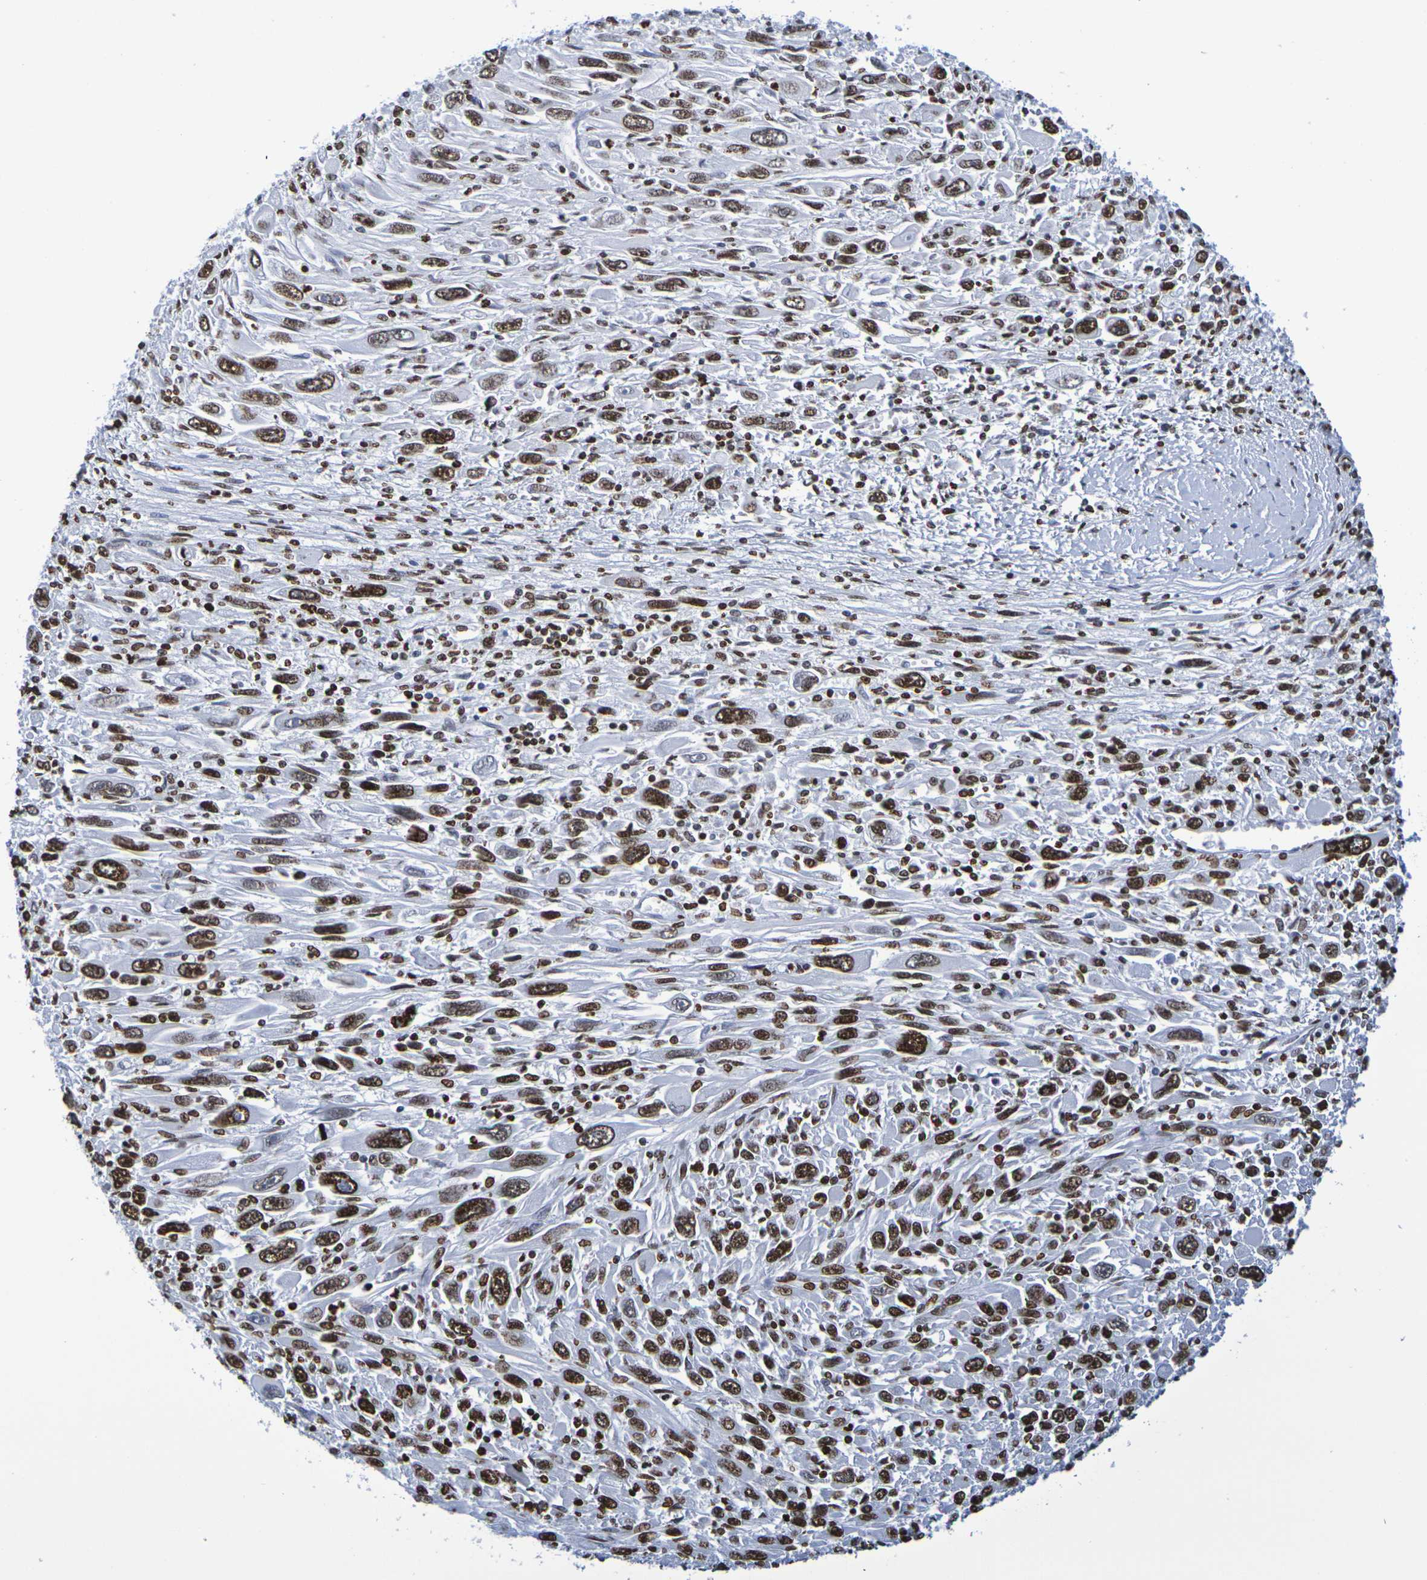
{"staining": {"intensity": "strong", "quantity": ">75%", "location": "nuclear"}, "tissue": "melanoma", "cell_type": "Tumor cells", "image_type": "cancer", "snomed": [{"axis": "morphology", "description": "Malignant melanoma, Metastatic site"}, {"axis": "topography", "description": "Skin"}], "caption": "DAB (3,3'-diaminobenzidine) immunohistochemical staining of malignant melanoma (metastatic site) exhibits strong nuclear protein staining in approximately >75% of tumor cells.", "gene": "H1-5", "patient": {"sex": "female", "age": 56}}